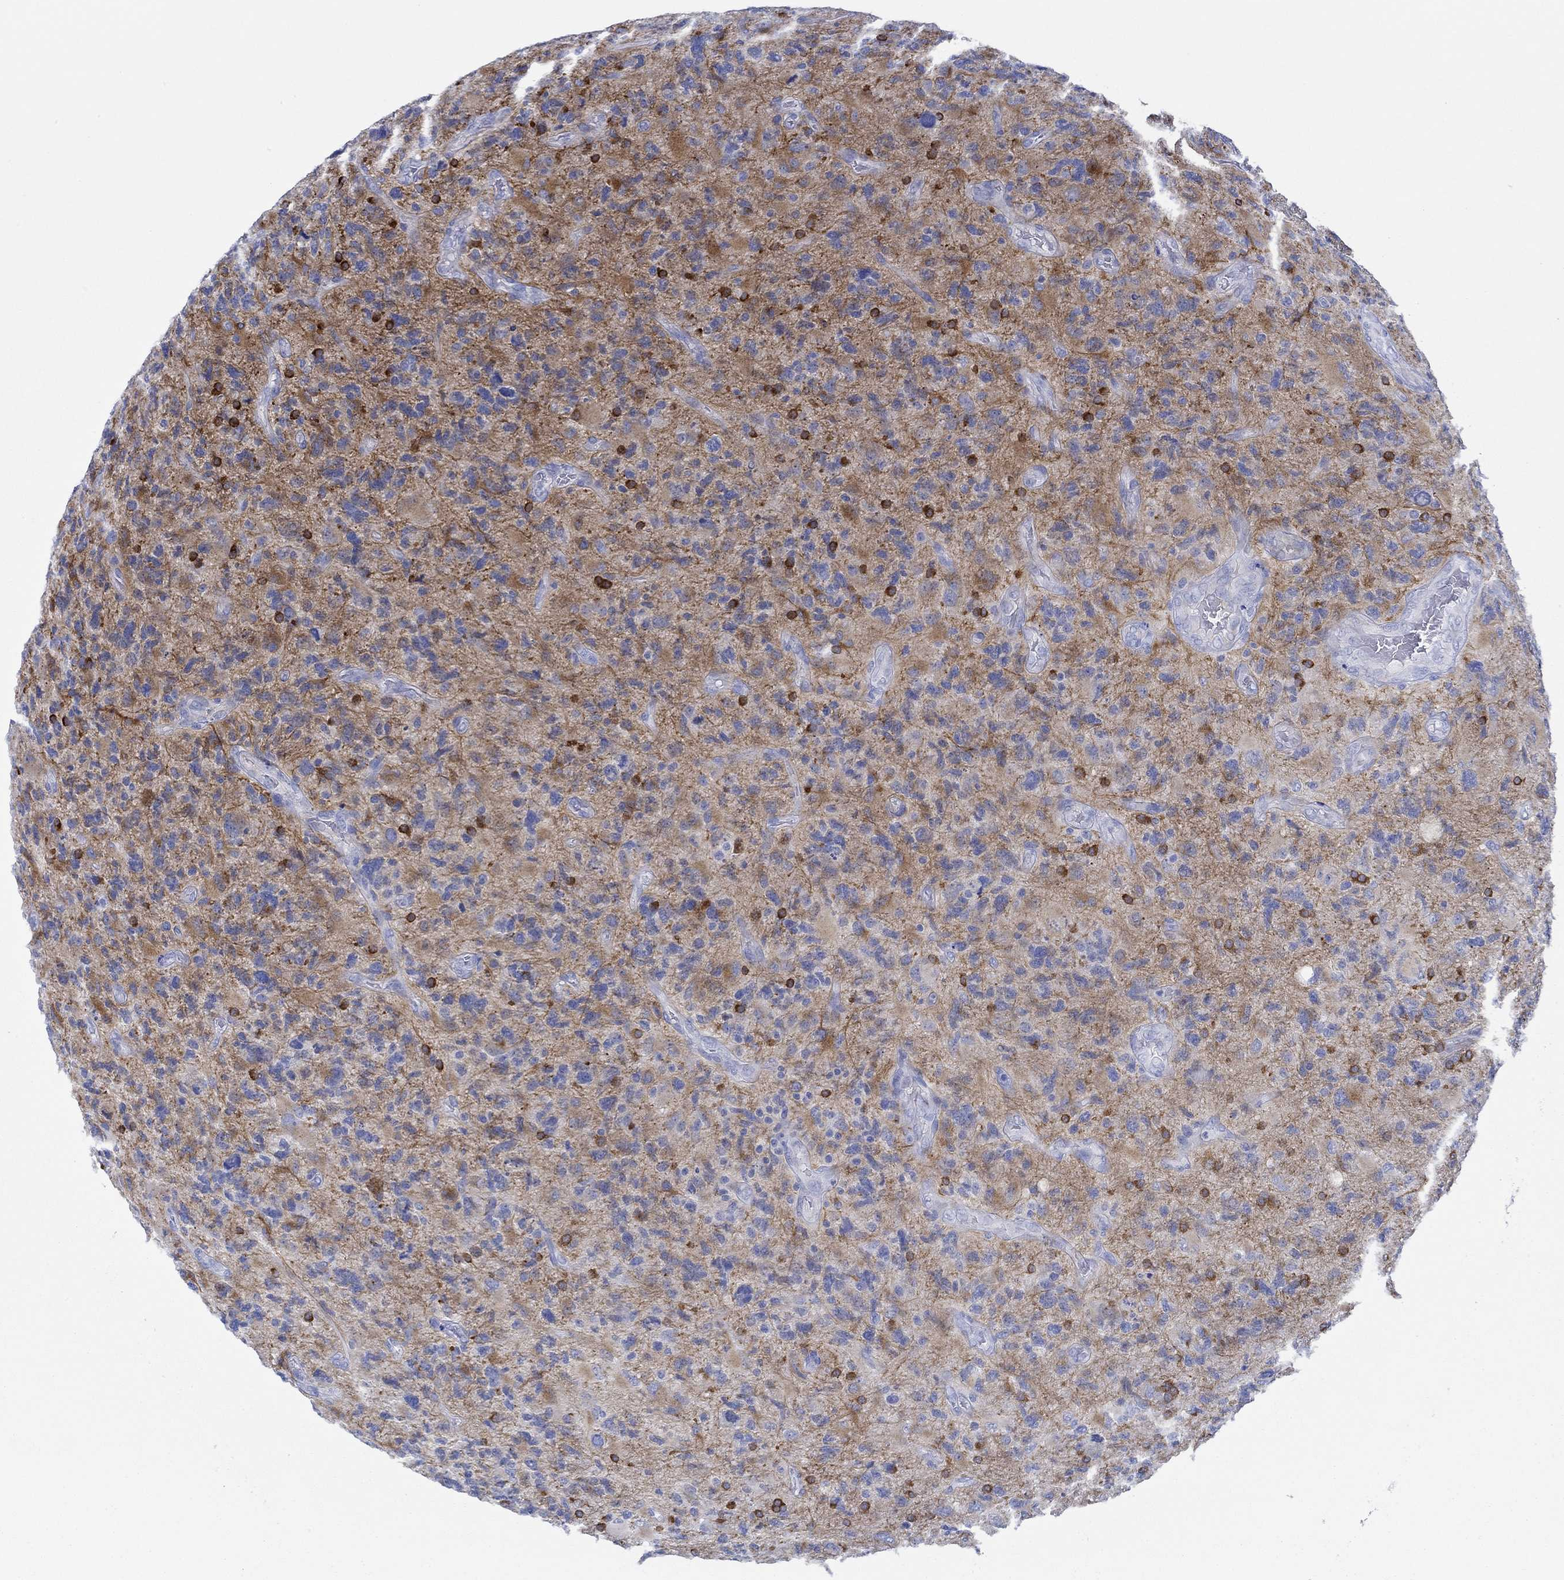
{"staining": {"intensity": "strong", "quantity": "<25%", "location": "cytoplasmic/membranous"}, "tissue": "glioma", "cell_type": "Tumor cells", "image_type": "cancer", "snomed": [{"axis": "morphology", "description": "Glioma, malignant, High grade"}, {"axis": "topography", "description": "Cerebral cortex"}], "caption": "Strong cytoplasmic/membranous expression for a protein is identified in about <25% of tumor cells of glioma using immunohistochemistry.", "gene": "IGFBP6", "patient": {"sex": "male", "age": 70}}